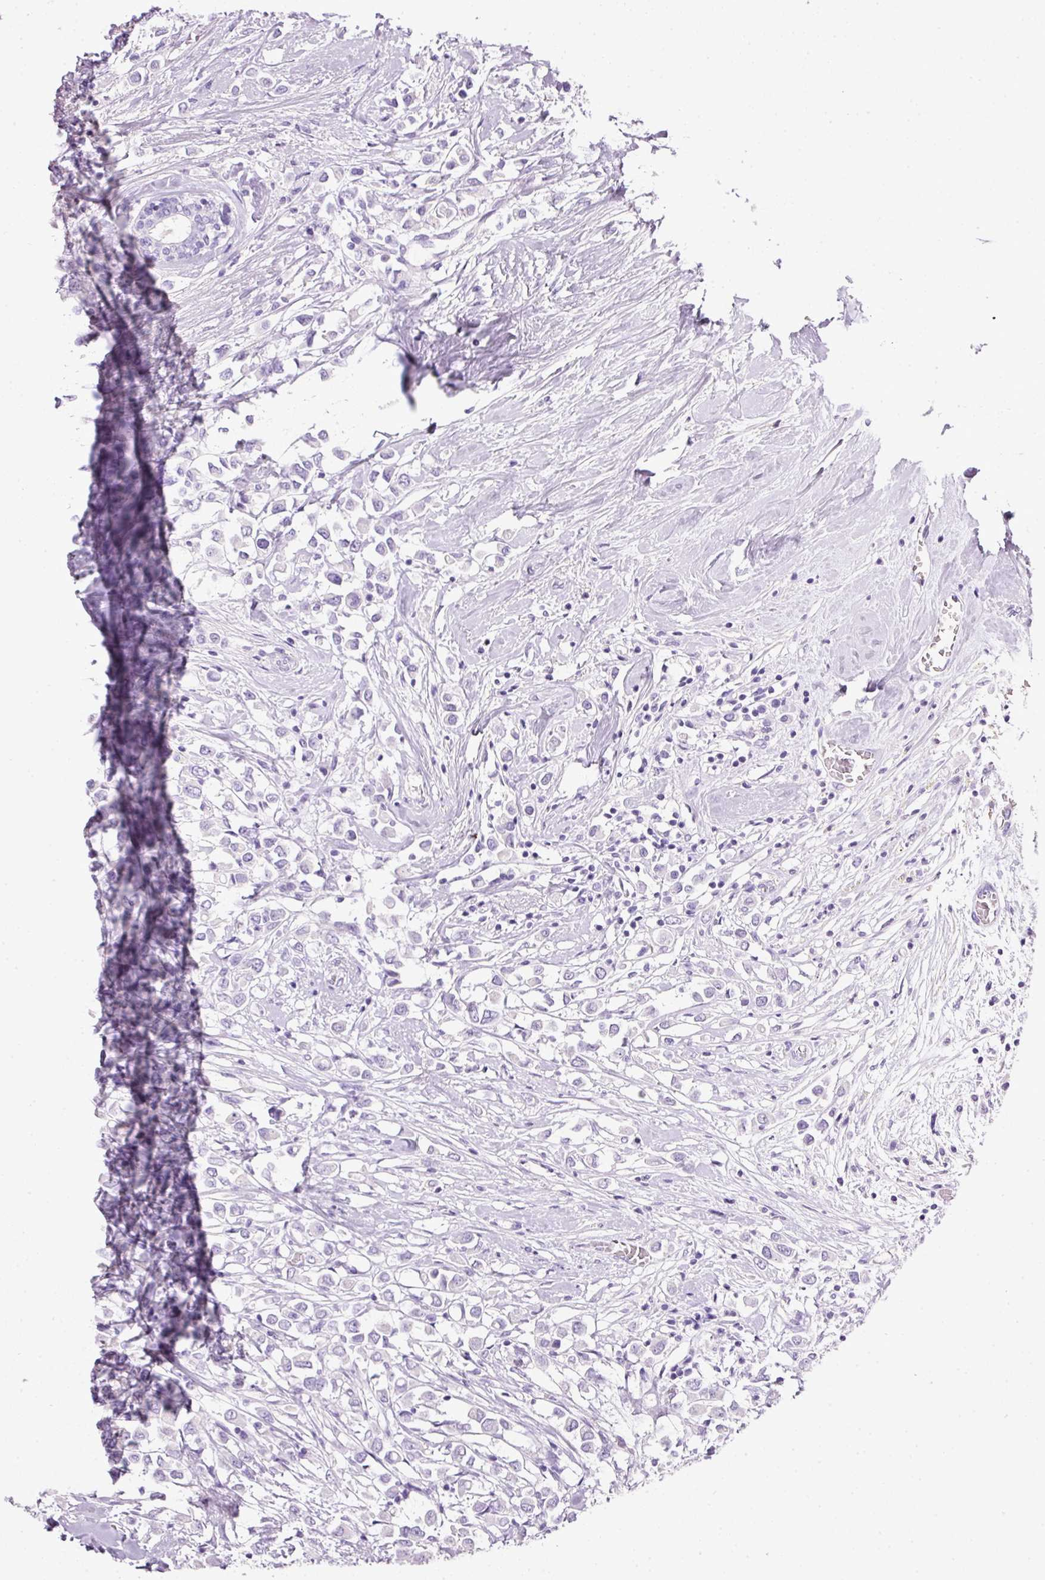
{"staining": {"intensity": "negative", "quantity": "none", "location": "none"}, "tissue": "breast cancer", "cell_type": "Tumor cells", "image_type": "cancer", "snomed": [{"axis": "morphology", "description": "Duct carcinoma"}, {"axis": "topography", "description": "Breast"}], "caption": "The immunohistochemistry photomicrograph has no significant expression in tumor cells of breast cancer tissue. (Immunohistochemistry, brightfield microscopy, high magnification).", "gene": "BSND", "patient": {"sex": "female", "age": 61}}